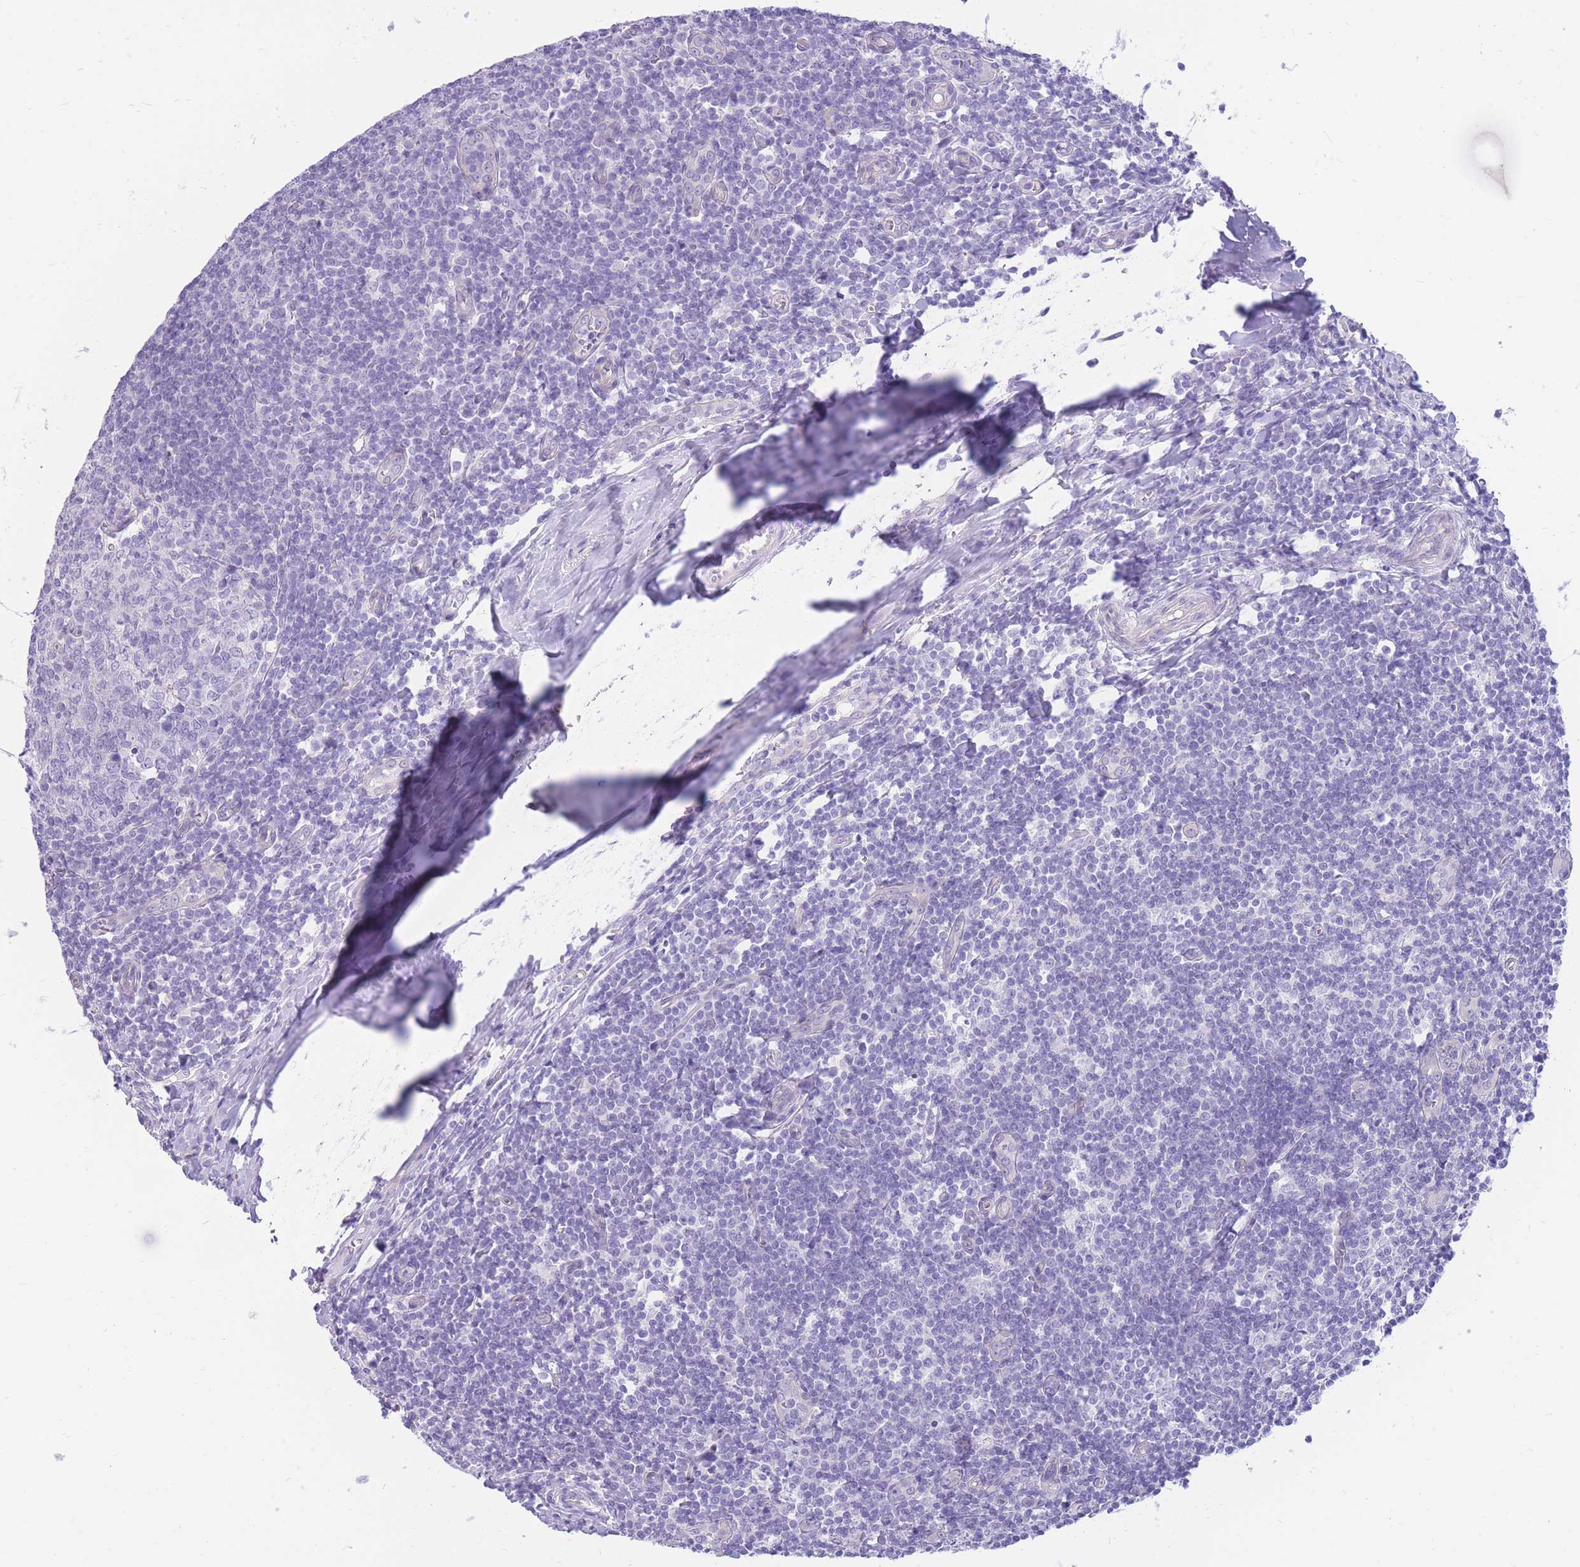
{"staining": {"intensity": "negative", "quantity": "none", "location": "none"}, "tissue": "tonsil", "cell_type": "Germinal center cells", "image_type": "normal", "snomed": [{"axis": "morphology", "description": "Normal tissue, NOS"}, {"axis": "topography", "description": "Tonsil"}], "caption": "Immunohistochemical staining of normal tonsil displays no significant positivity in germinal center cells. (DAB (3,3'-diaminobenzidine) immunohistochemistry (IHC) visualized using brightfield microscopy, high magnification).", "gene": "ZNF311", "patient": {"sex": "male", "age": 27}}